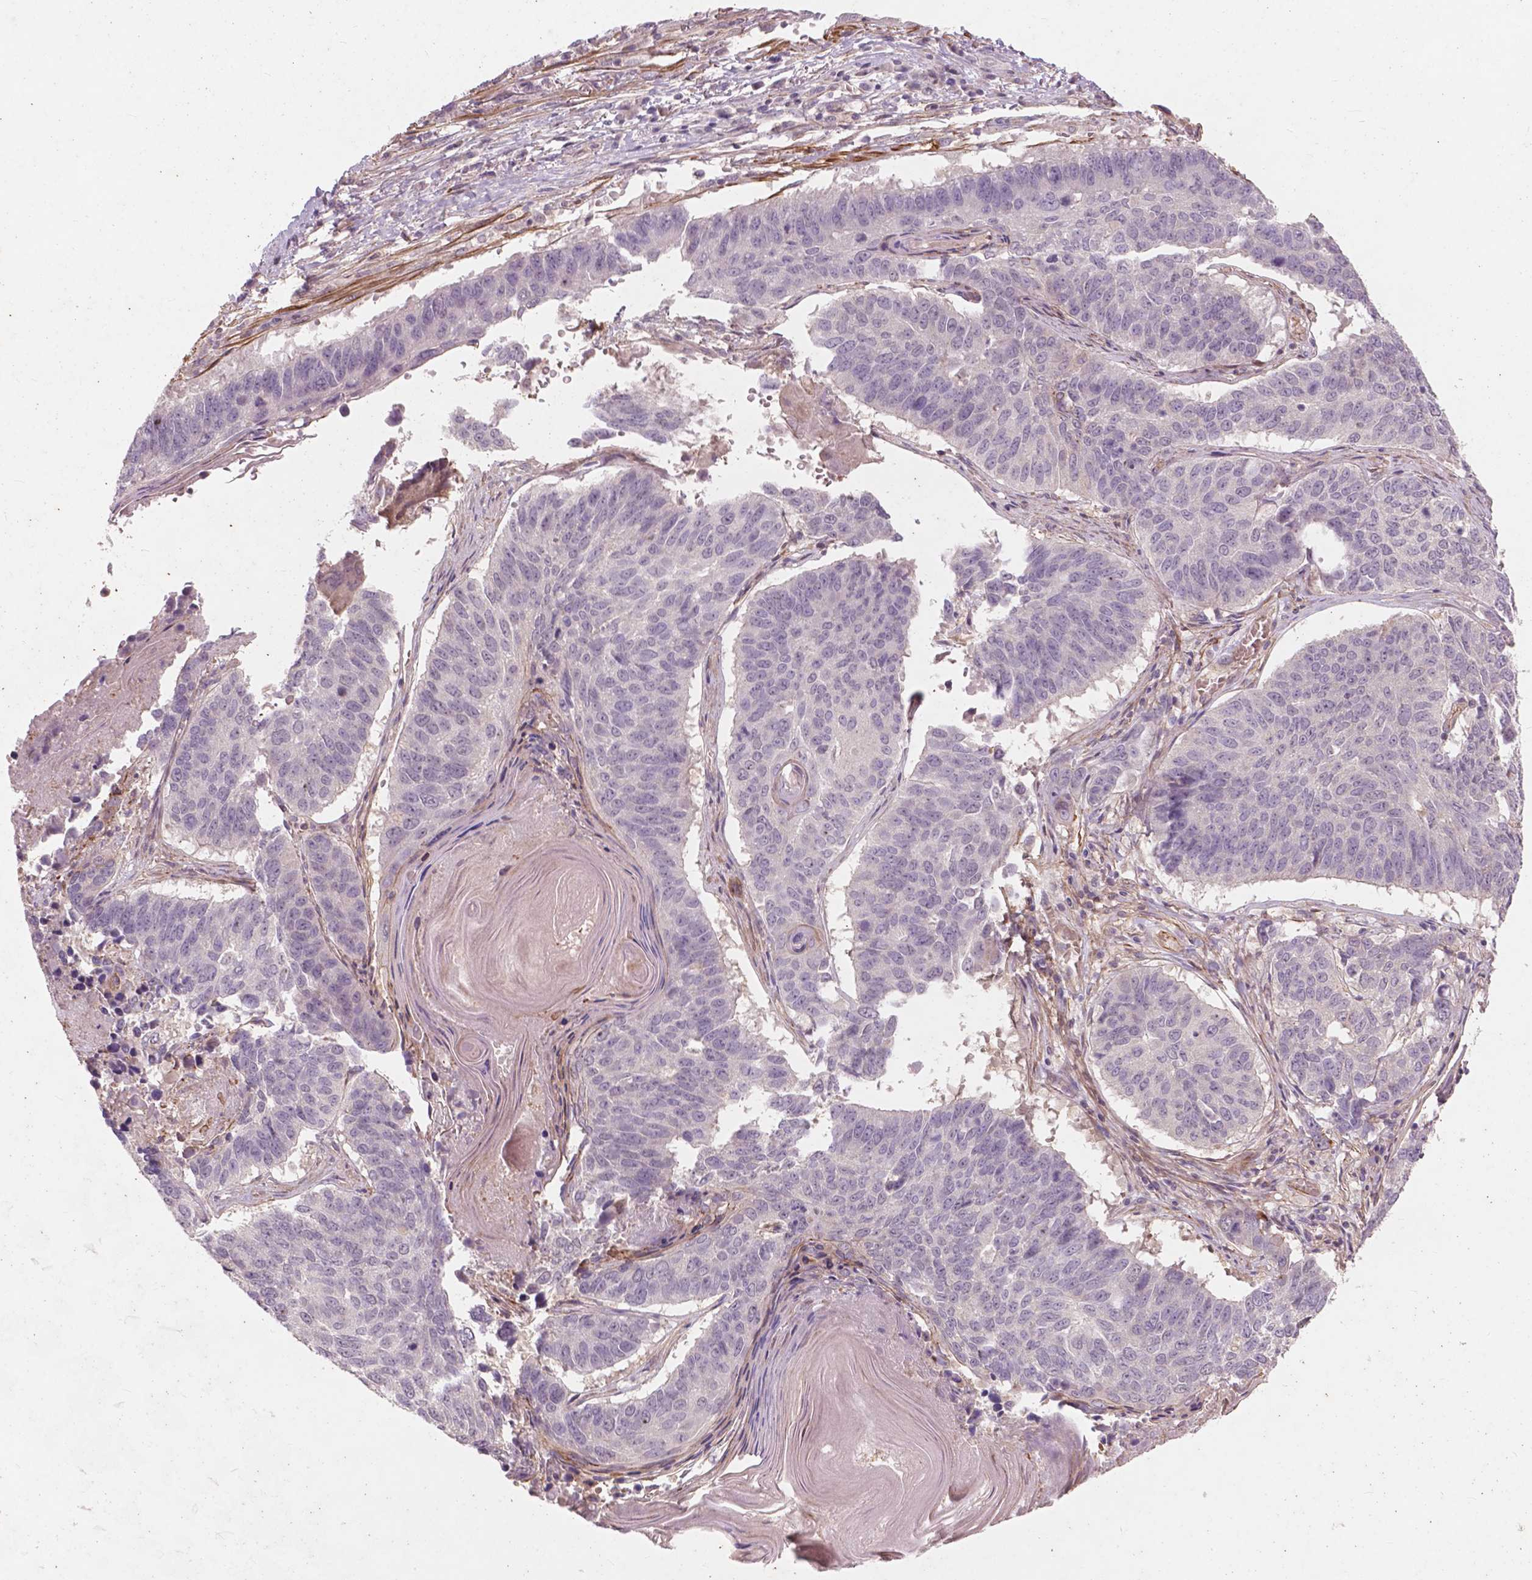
{"staining": {"intensity": "negative", "quantity": "none", "location": "none"}, "tissue": "lung cancer", "cell_type": "Tumor cells", "image_type": "cancer", "snomed": [{"axis": "morphology", "description": "Squamous cell carcinoma, NOS"}, {"axis": "topography", "description": "Lung"}], "caption": "The micrograph shows no significant expression in tumor cells of lung cancer.", "gene": "RFPL4B", "patient": {"sex": "male", "age": 73}}